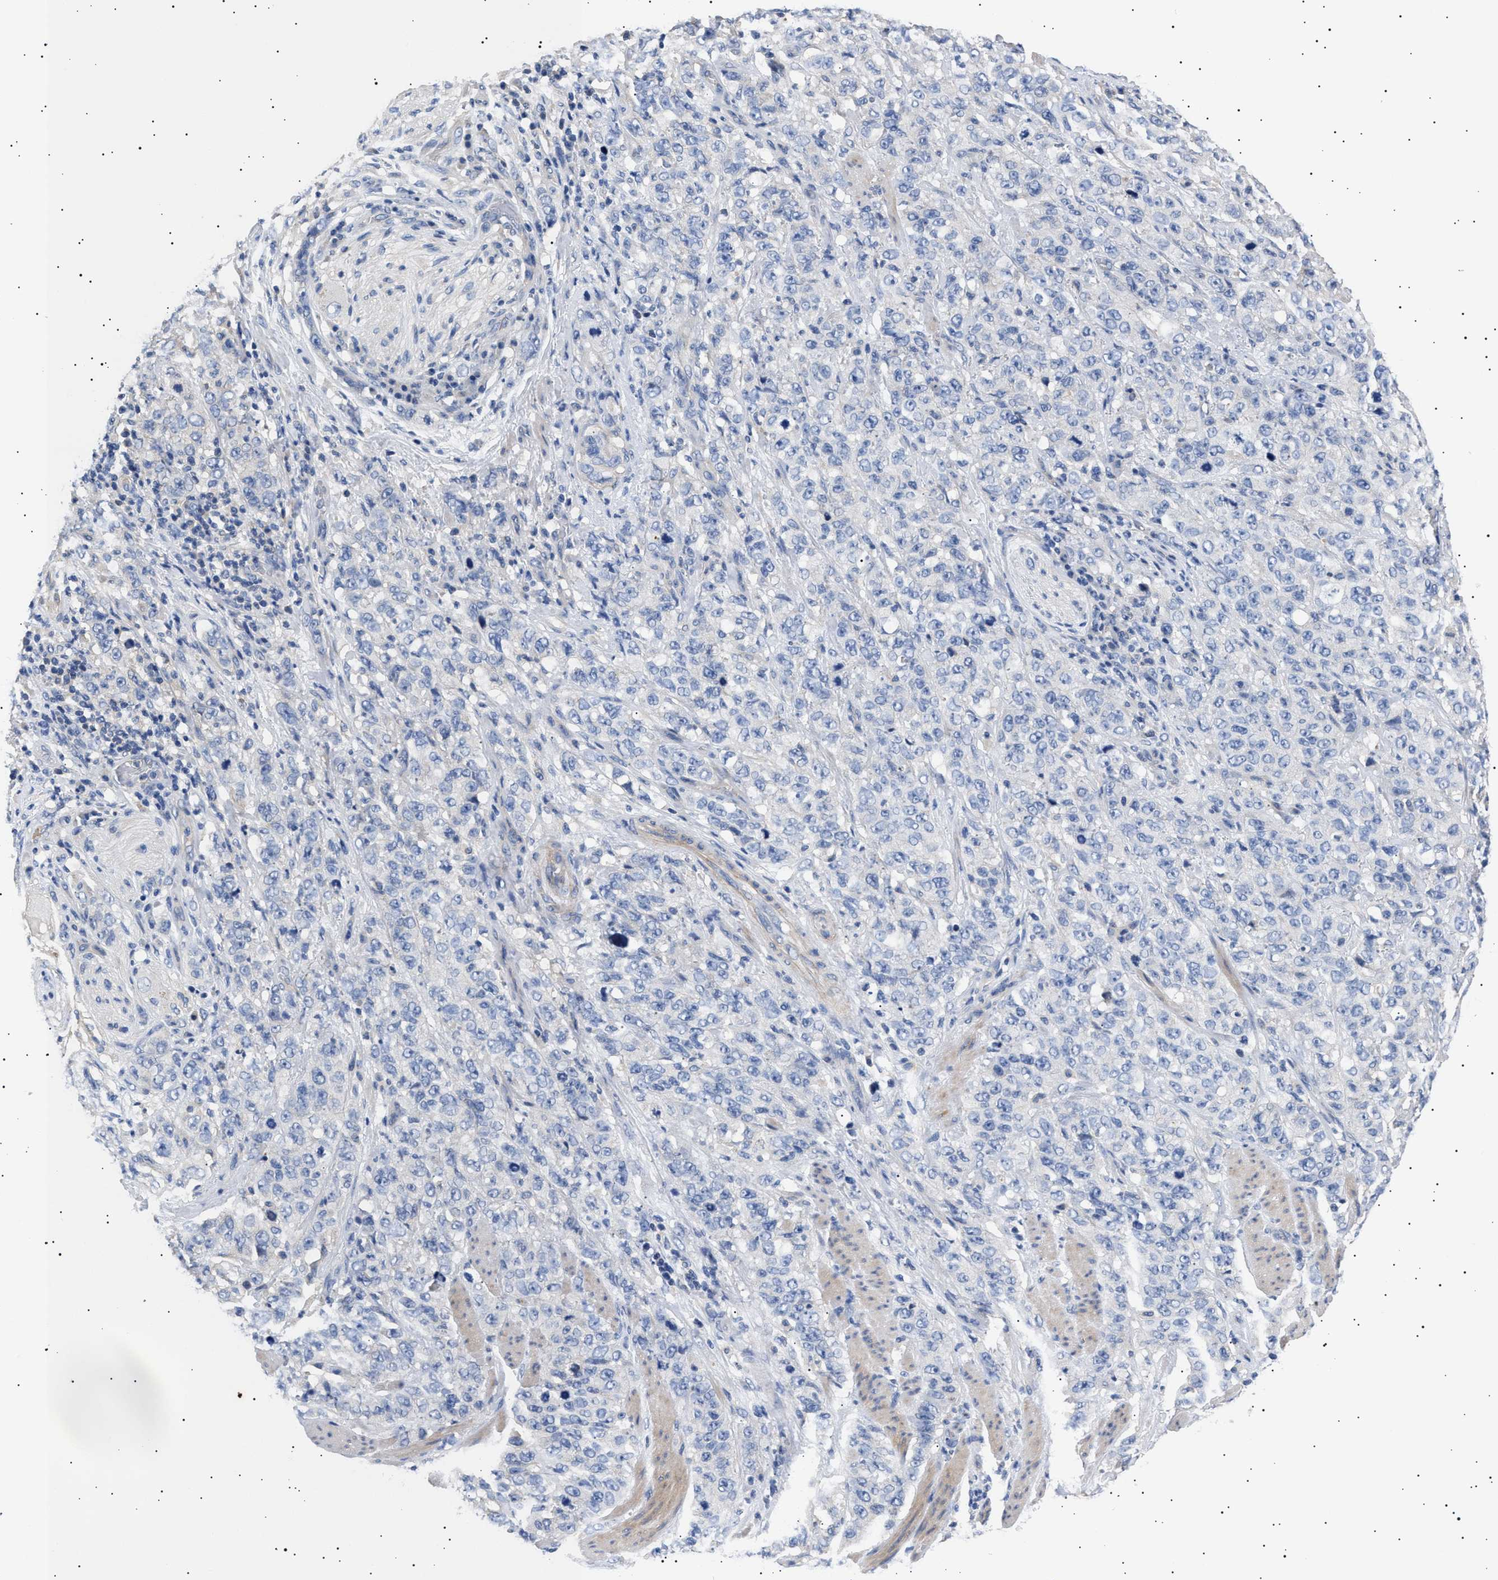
{"staining": {"intensity": "negative", "quantity": "none", "location": "none"}, "tissue": "stomach cancer", "cell_type": "Tumor cells", "image_type": "cancer", "snomed": [{"axis": "morphology", "description": "Adenocarcinoma, NOS"}, {"axis": "topography", "description": "Stomach"}], "caption": "Tumor cells show no significant protein expression in stomach cancer (adenocarcinoma).", "gene": "HEMGN", "patient": {"sex": "male", "age": 48}}